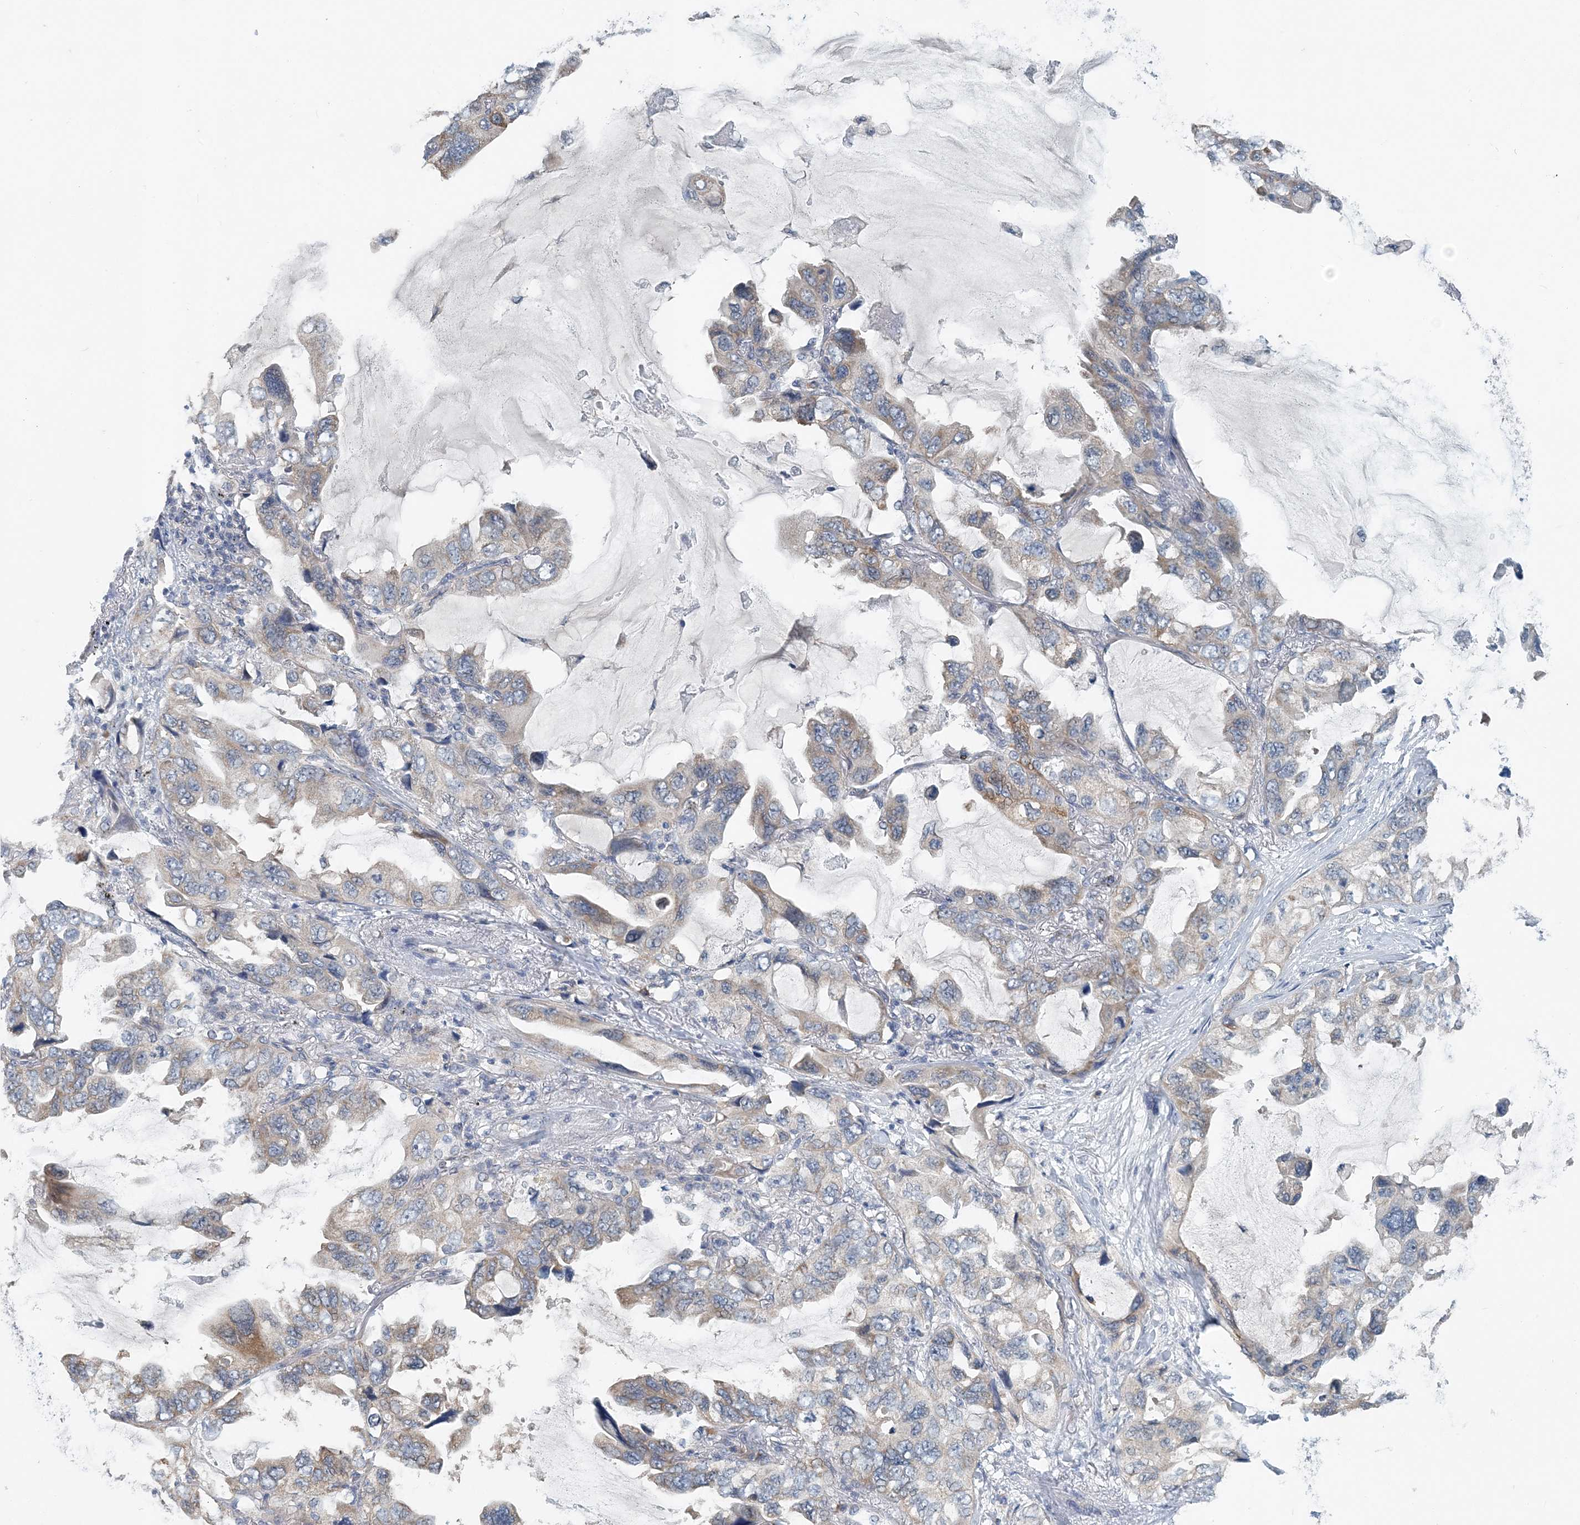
{"staining": {"intensity": "moderate", "quantity": "<25%", "location": "cytoplasmic/membranous"}, "tissue": "lung cancer", "cell_type": "Tumor cells", "image_type": "cancer", "snomed": [{"axis": "morphology", "description": "Squamous cell carcinoma, NOS"}, {"axis": "topography", "description": "Lung"}], "caption": "Protein staining reveals moderate cytoplasmic/membranous expression in about <25% of tumor cells in lung cancer.", "gene": "EEF1A2", "patient": {"sex": "female", "age": 73}}